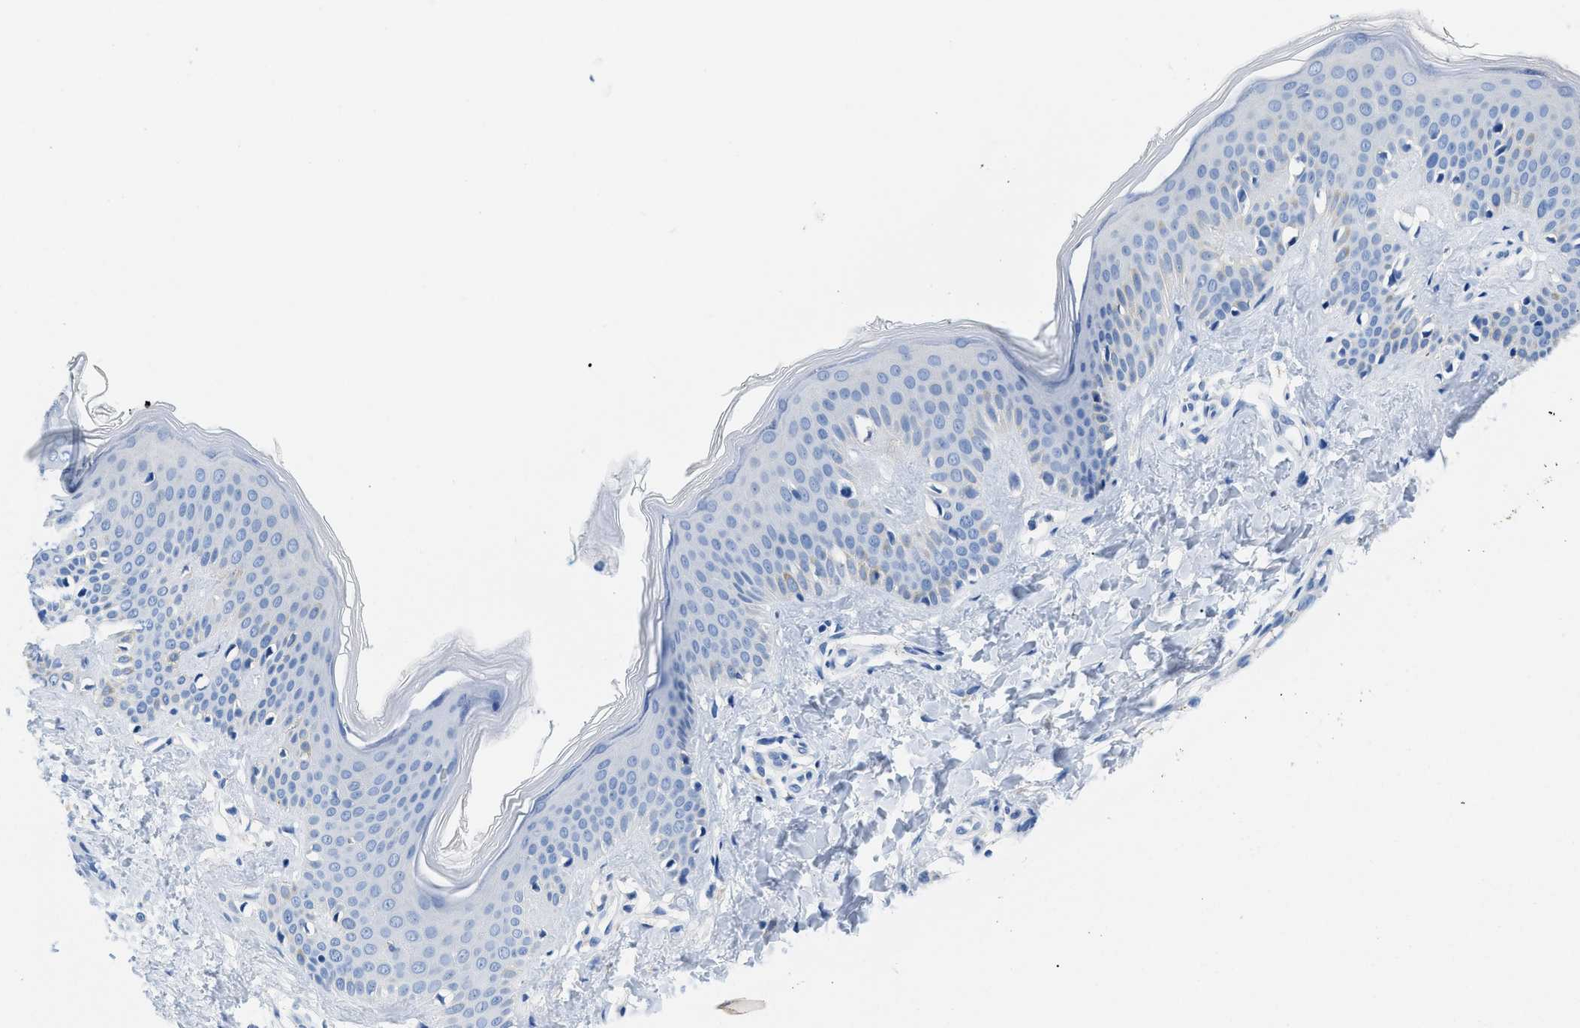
{"staining": {"intensity": "negative", "quantity": "none", "location": "none"}, "tissue": "skin", "cell_type": "Fibroblasts", "image_type": "normal", "snomed": [{"axis": "morphology", "description": "Normal tissue, NOS"}, {"axis": "topography", "description": "Skin"}], "caption": "Skin stained for a protein using IHC shows no positivity fibroblasts.", "gene": "BPGM", "patient": {"sex": "female", "age": 17}}